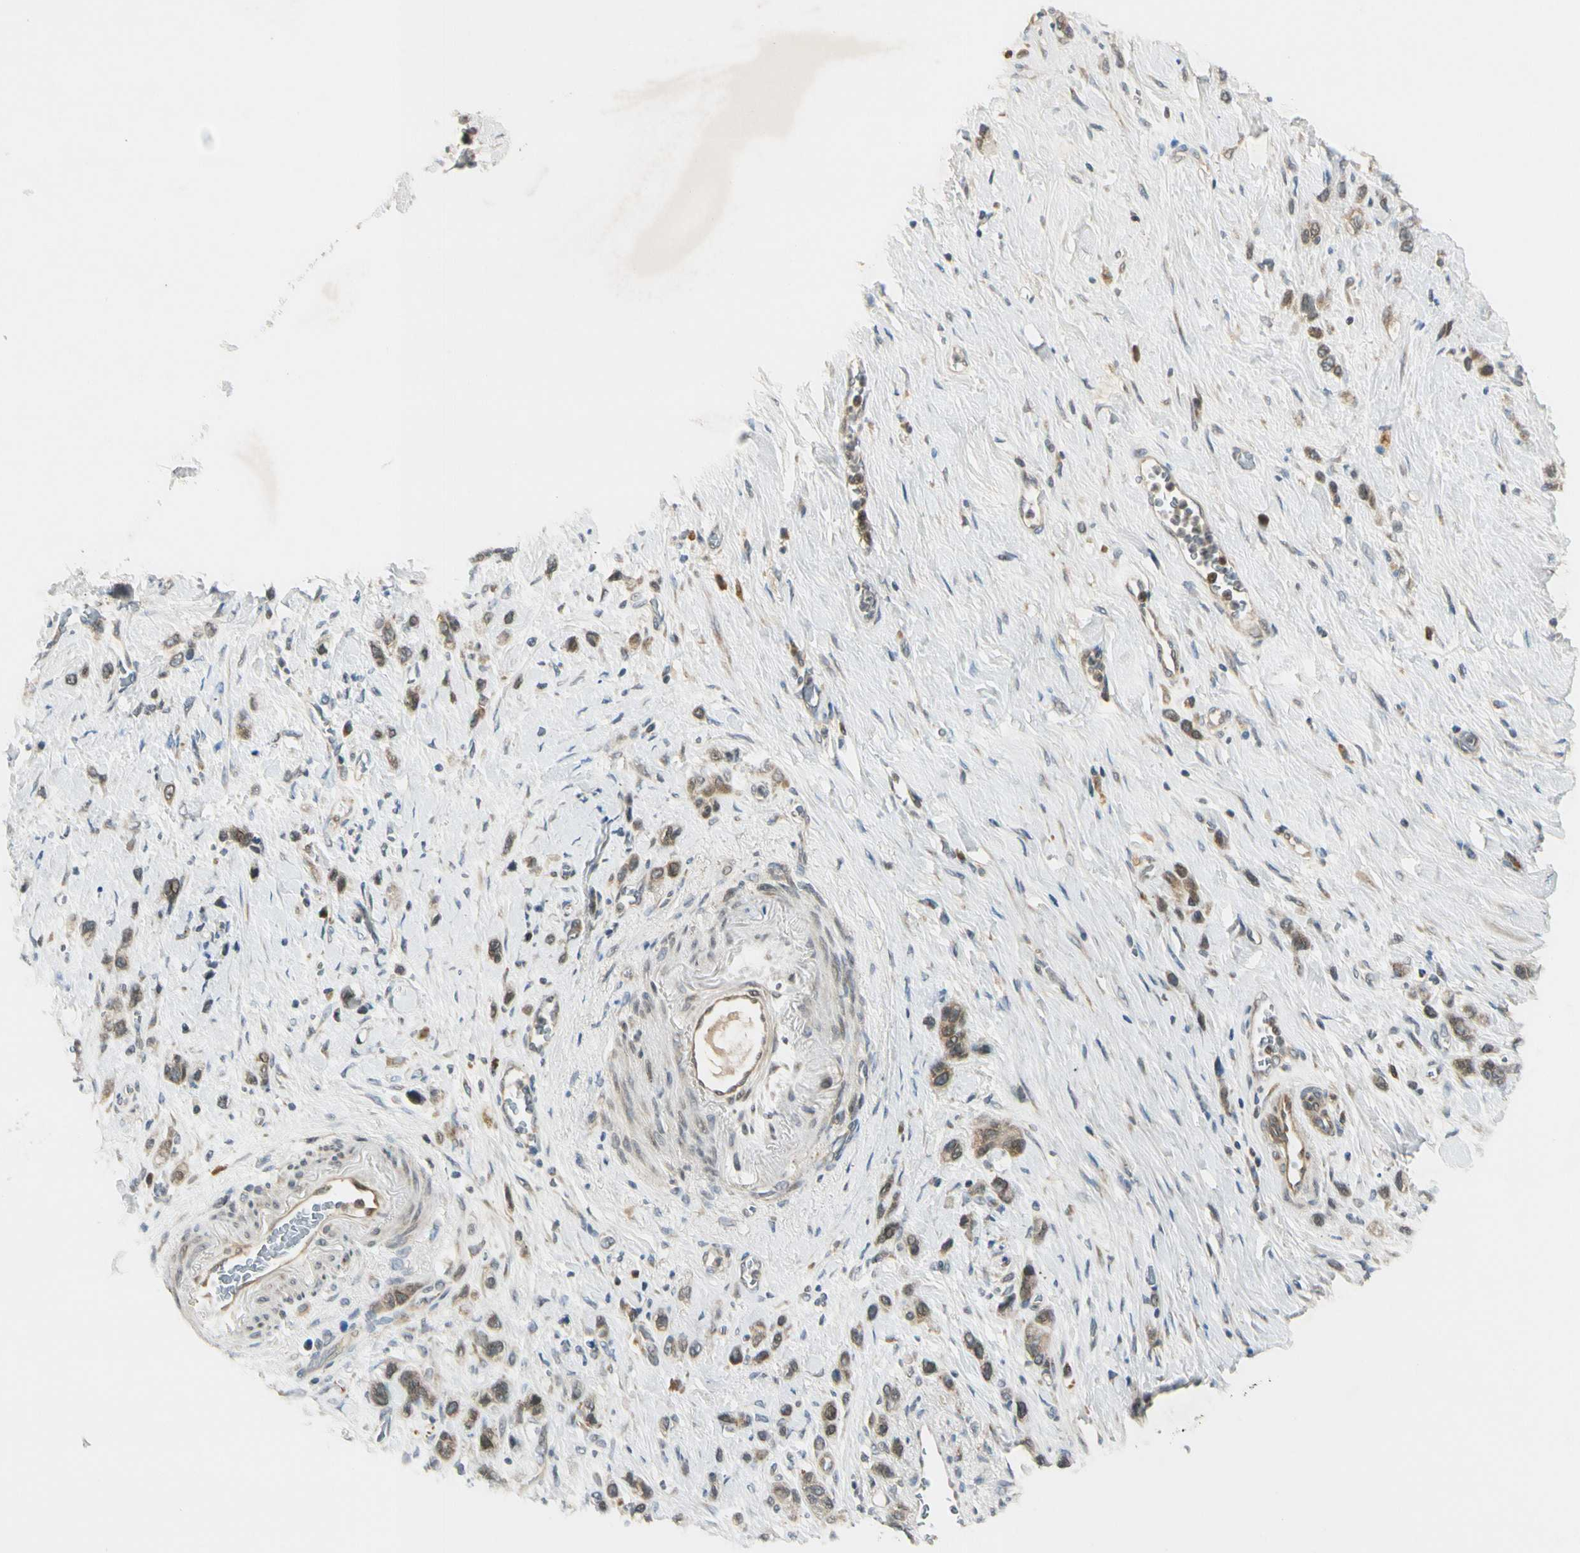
{"staining": {"intensity": "moderate", "quantity": ">75%", "location": "cytoplasmic/membranous"}, "tissue": "stomach cancer", "cell_type": "Tumor cells", "image_type": "cancer", "snomed": [{"axis": "morphology", "description": "Normal tissue, NOS"}, {"axis": "morphology", "description": "Adenocarcinoma, NOS"}, {"axis": "morphology", "description": "Adenocarcinoma, High grade"}, {"axis": "topography", "description": "Stomach, upper"}, {"axis": "topography", "description": "Stomach"}], "caption": "The photomicrograph reveals immunohistochemical staining of stomach cancer. There is moderate cytoplasmic/membranous staining is seen in approximately >75% of tumor cells.", "gene": "RPS6KB2", "patient": {"sex": "female", "age": 65}}